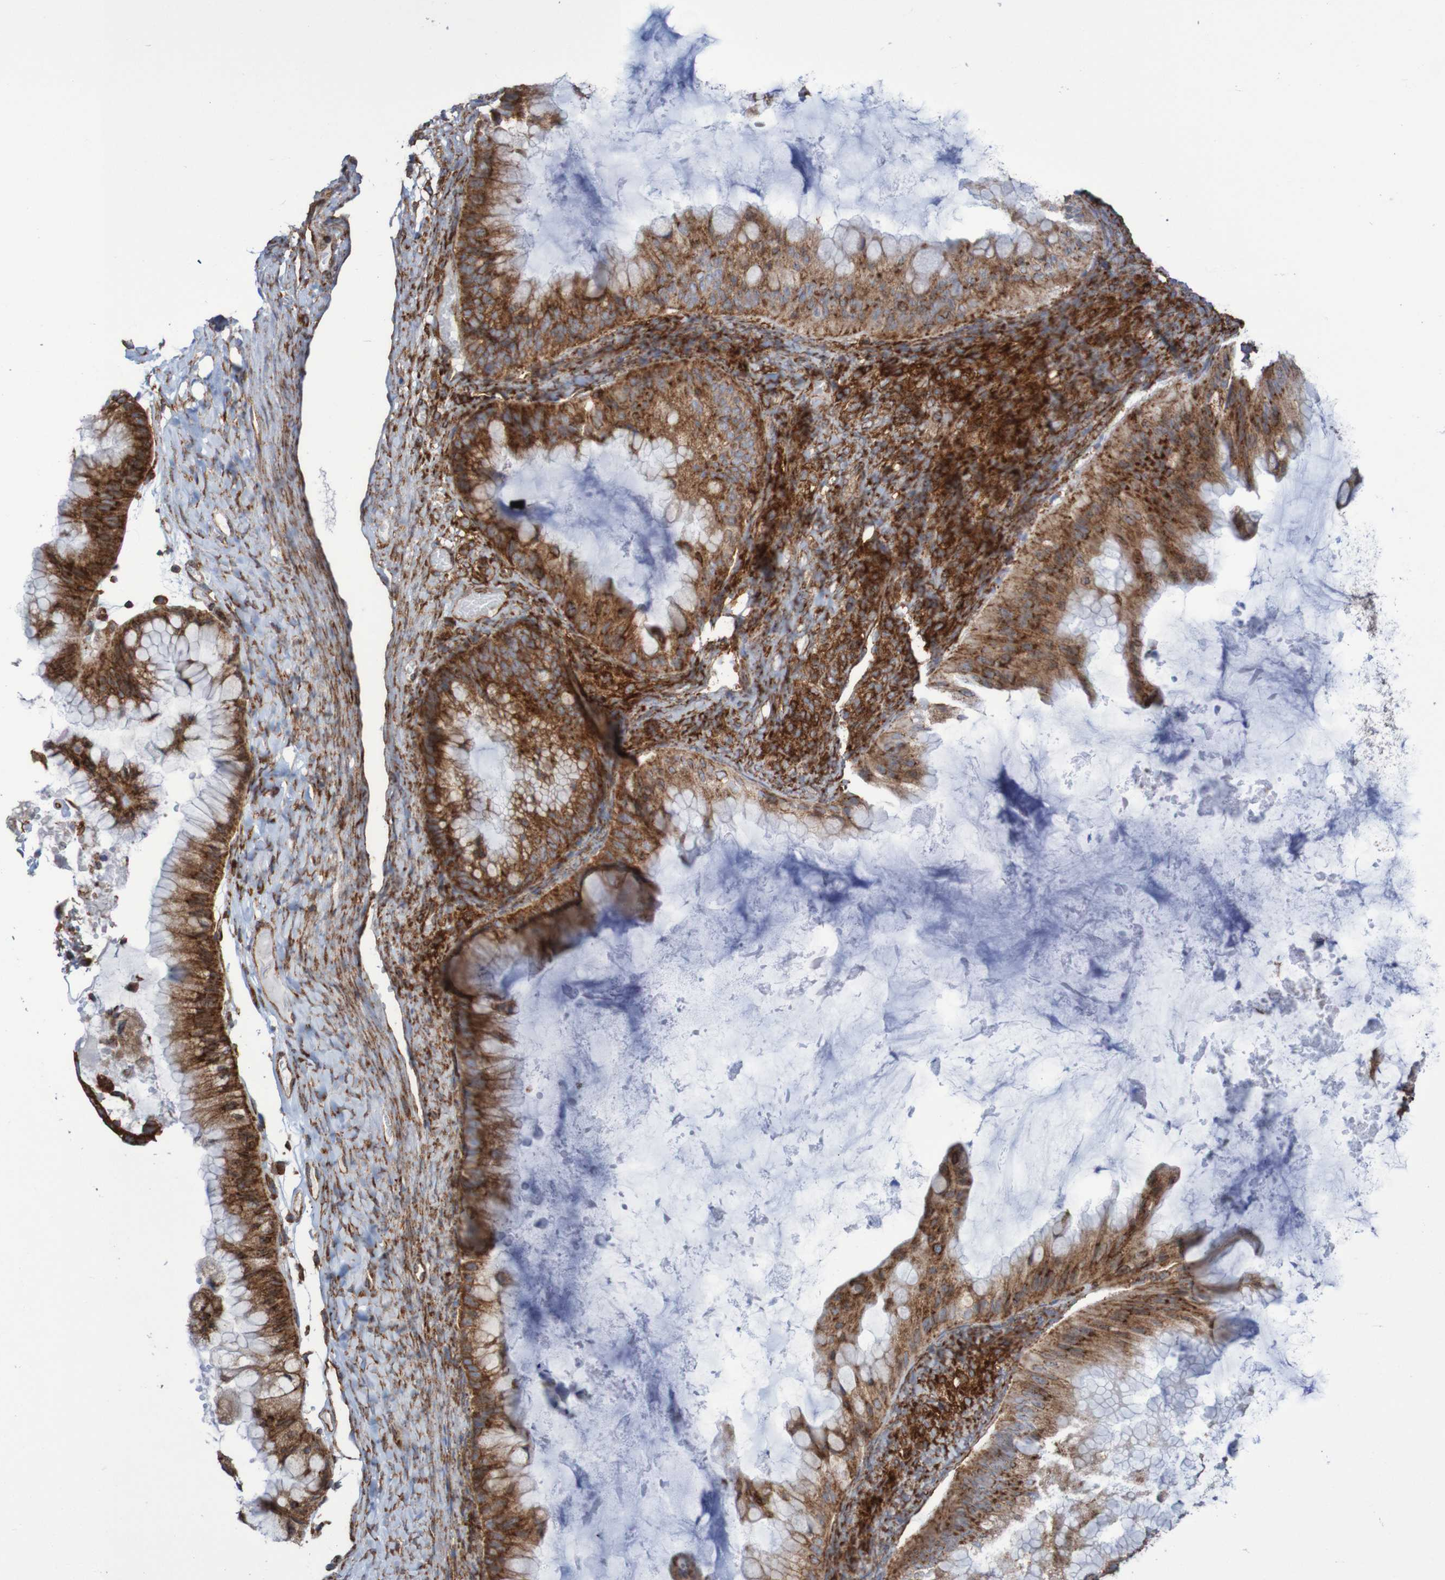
{"staining": {"intensity": "moderate", "quantity": ">75%", "location": "cytoplasmic/membranous"}, "tissue": "ovarian cancer", "cell_type": "Tumor cells", "image_type": "cancer", "snomed": [{"axis": "morphology", "description": "Cystadenocarcinoma, mucinous, NOS"}, {"axis": "topography", "description": "Ovary"}], "caption": "There is medium levels of moderate cytoplasmic/membranous expression in tumor cells of ovarian mucinous cystadenocarcinoma, as demonstrated by immunohistochemical staining (brown color).", "gene": "FXR2", "patient": {"sex": "female", "age": 61}}